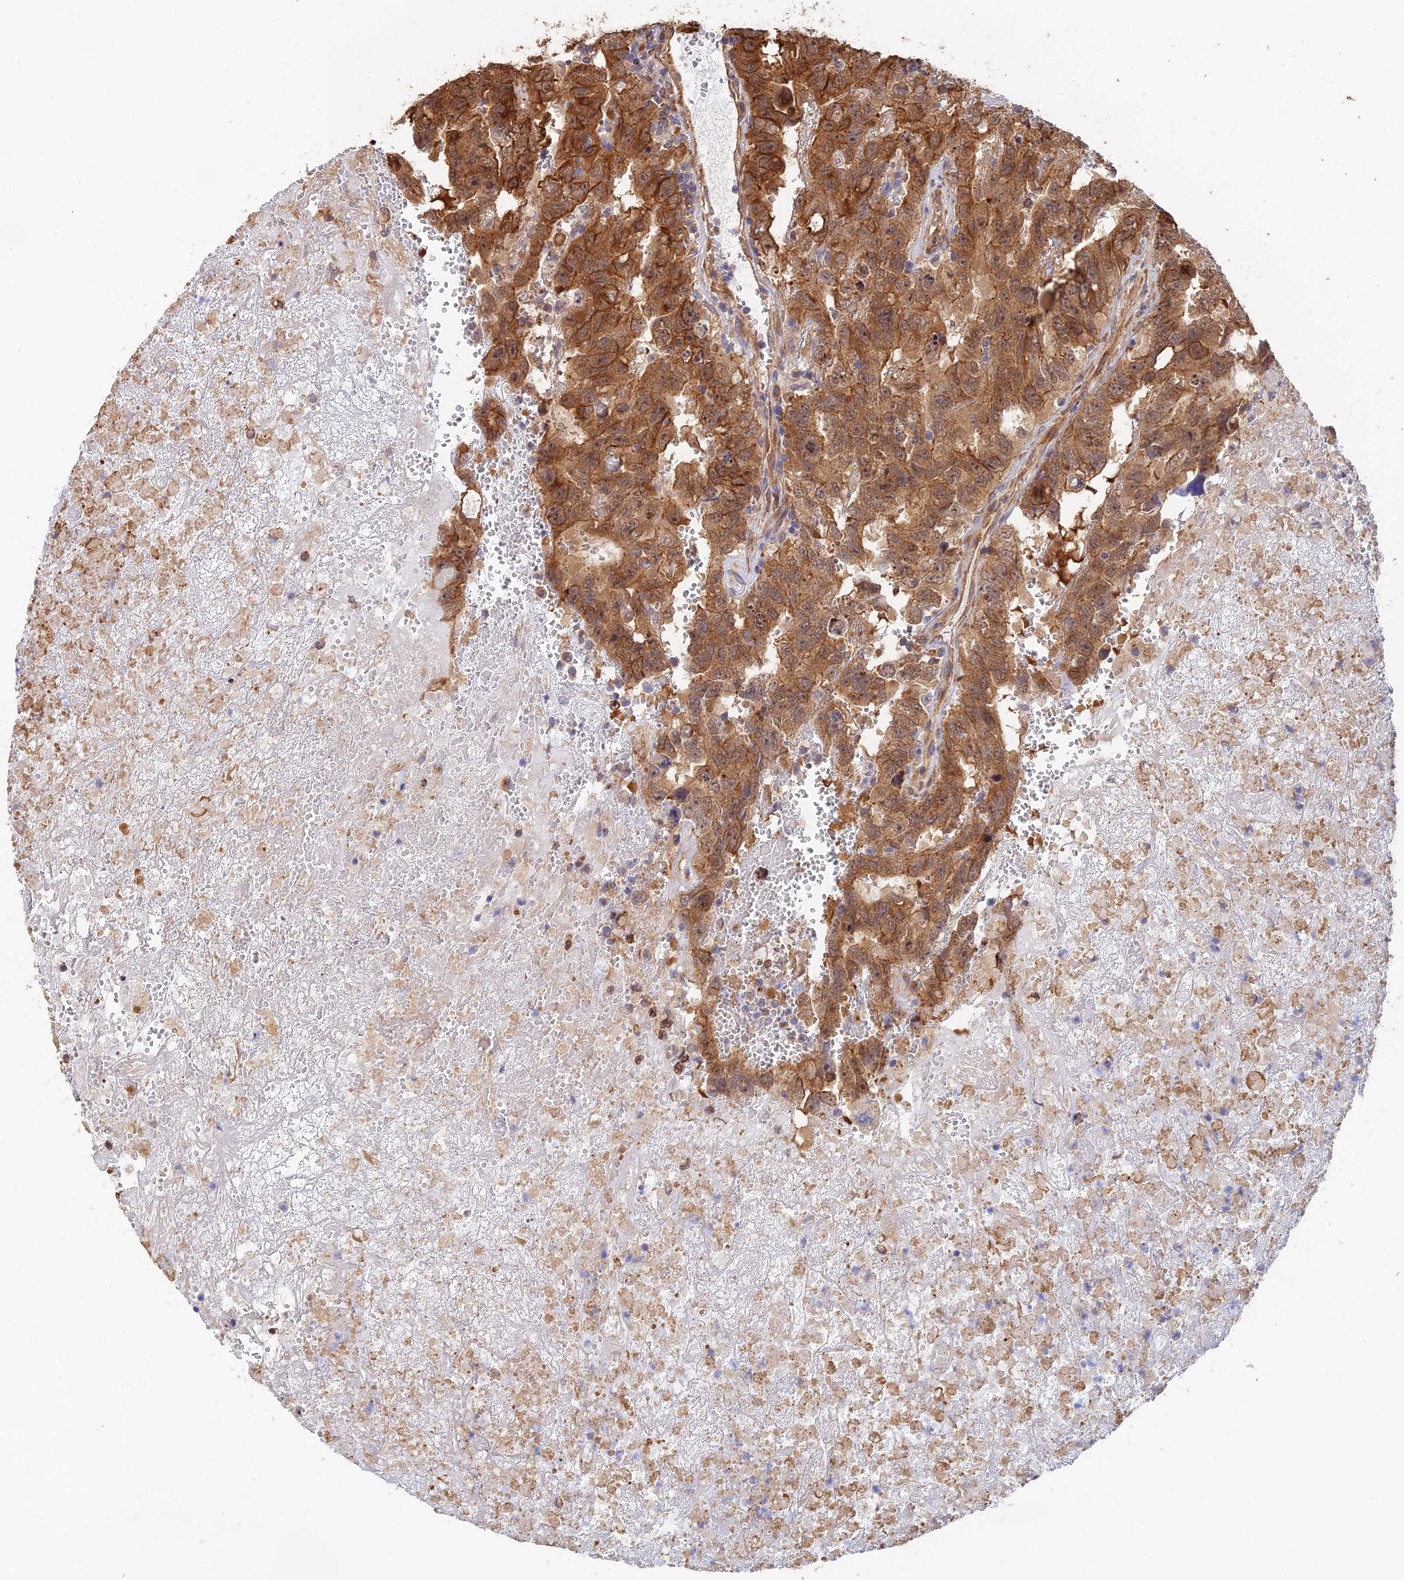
{"staining": {"intensity": "moderate", "quantity": ">75%", "location": "cytoplasmic/membranous"}, "tissue": "testis cancer", "cell_type": "Tumor cells", "image_type": "cancer", "snomed": [{"axis": "morphology", "description": "Carcinoma, Embryonal, NOS"}, {"axis": "topography", "description": "Testis"}], "caption": "IHC image of neoplastic tissue: testis cancer (embryonal carcinoma) stained using immunohistochemistry (IHC) displays medium levels of moderate protein expression localized specifically in the cytoplasmic/membranous of tumor cells, appearing as a cytoplasmic/membranous brown color.", "gene": "WBP11", "patient": {"sex": "male", "age": 45}}